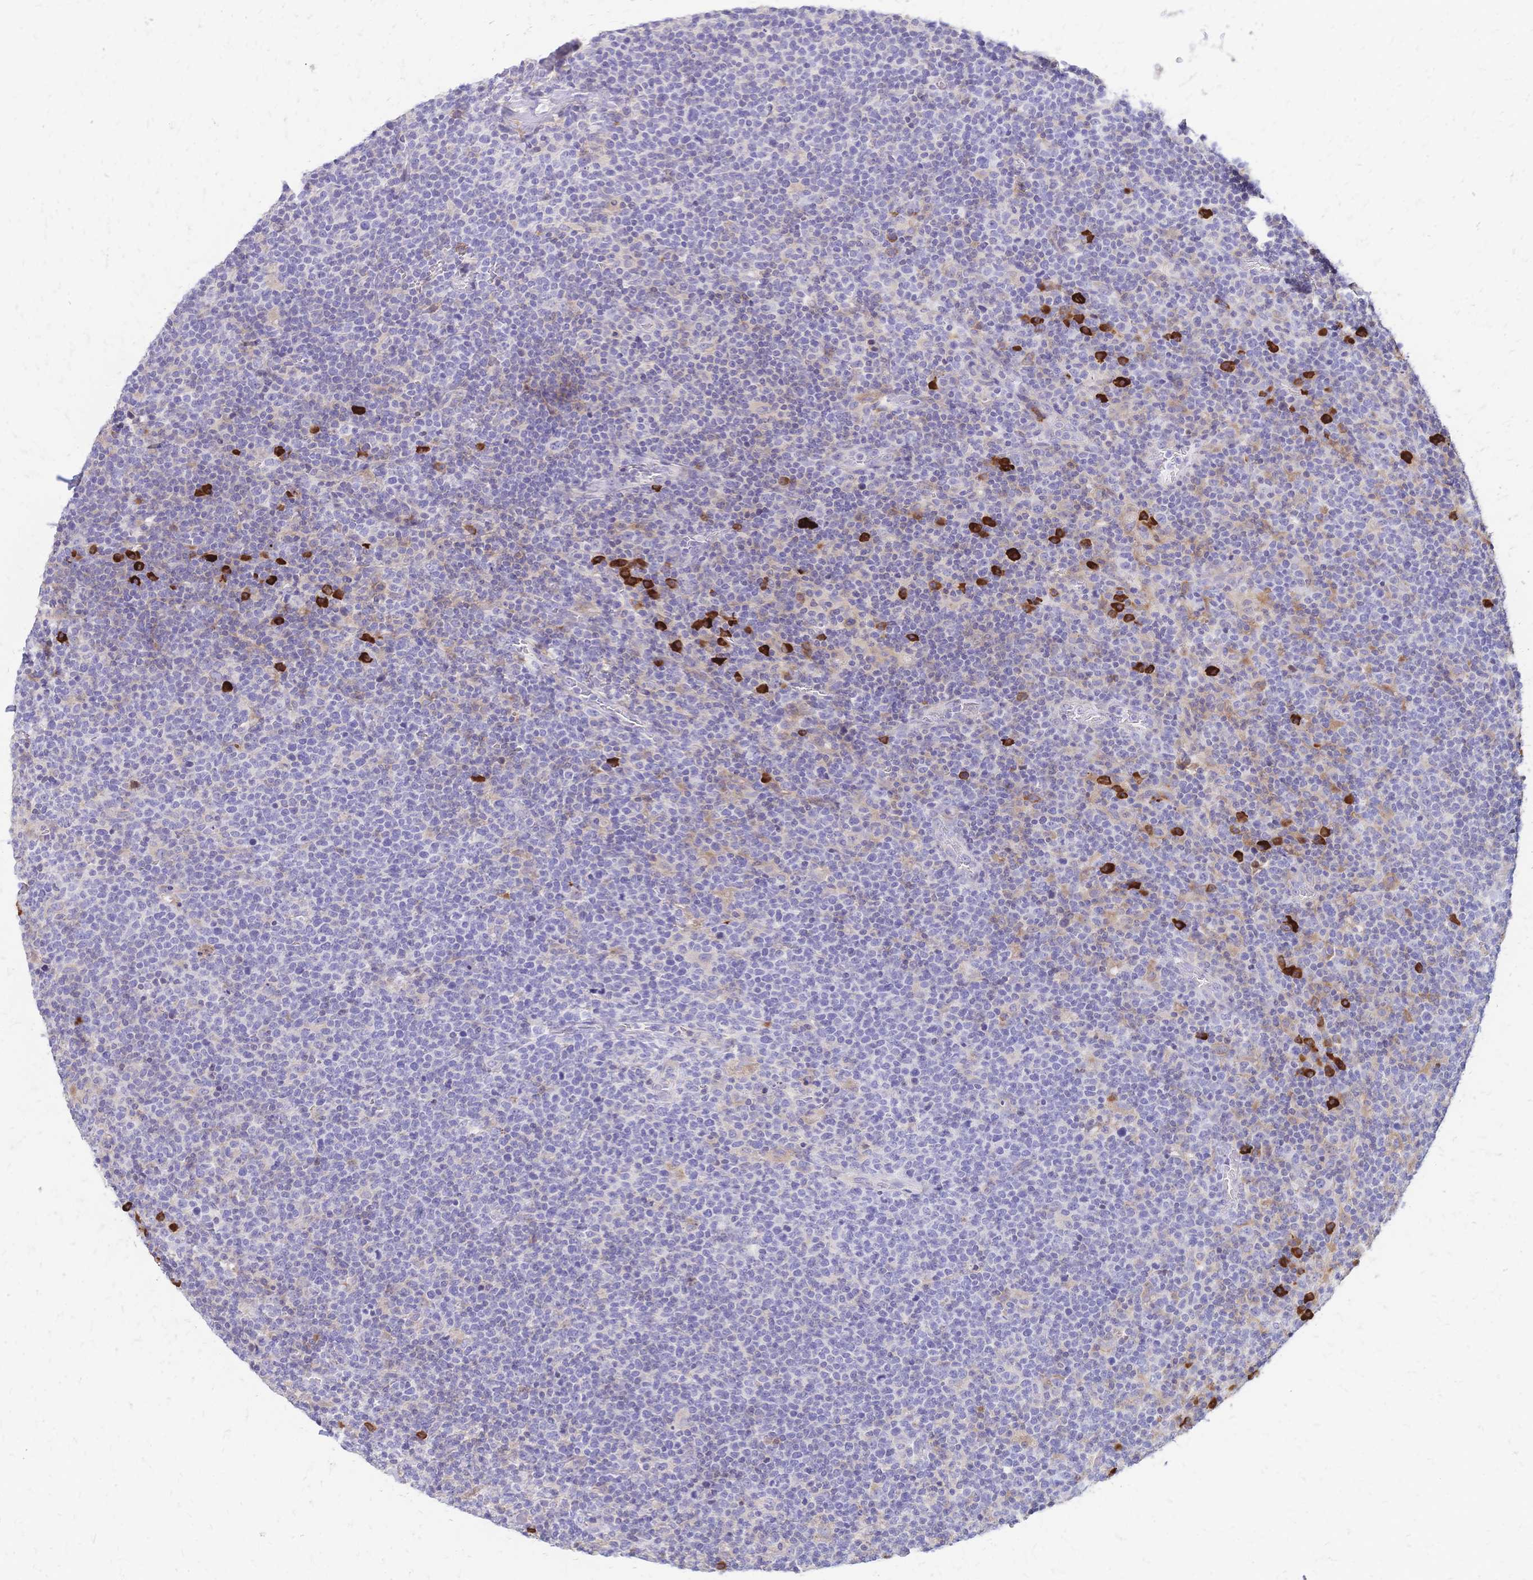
{"staining": {"intensity": "negative", "quantity": "none", "location": "none"}, "tissue": "lymphoma", "cell_type": "Tumor cells", "image_type": "cancer", "snomed": [{"axis": "morphology", "description": "Malignant lymphoma, non-Hodgkin's type, High grade"}, {"axis": "topography", "description": "Lymph node"}], "caption": "A micrograph of high-grade malignant lymphoma, non-Hodgkin's type stained for a protein shows no brown staining in tumor cells. (DAB (3,3'-diaminobenzidine) immunohistochemistry (IHC), high magnification).", "gene": "IL2RA", "patient": {"sex": "male", "age": 61}}